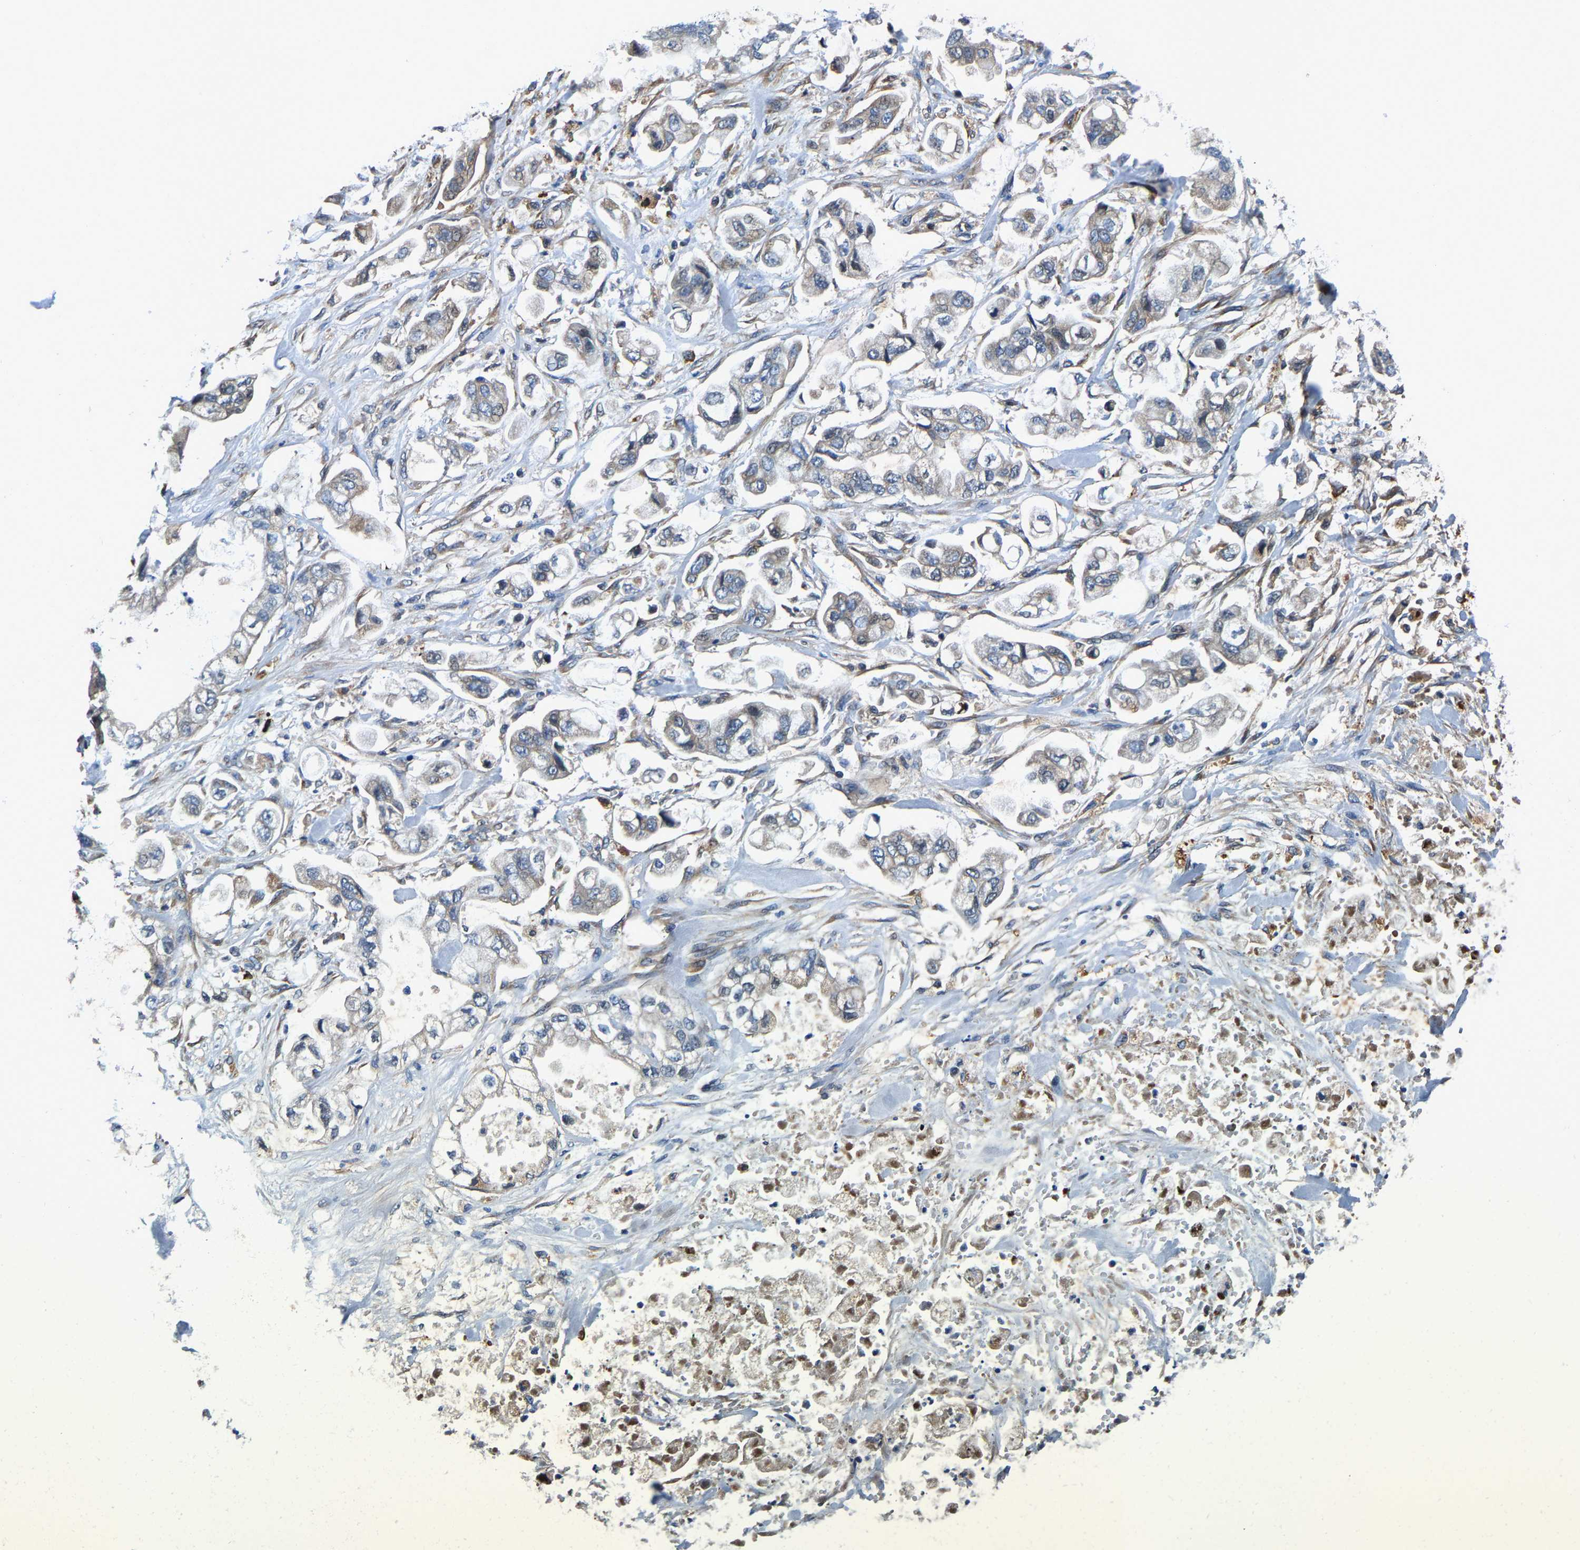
{"staining": {"intensity": "weak", "quantity": "<25%", "location": "cytoplasmic/membranous"}, "tissue": "stomach cancer", "cell_type": "Tumor cells", "image_type": "cancer", "snomed": [{"axis": "morphology", "description": "Normal tissue, NOS"}, {"axis": "morphology", "description": "Adenocarcinoma, NOS"}, {"axis": "topography", "description": "Stomach"}], "caption": "Image shows no significant protein positivity in tumor cells of stomach cancer (adenocarcinoma).", "gene": "DPP7", "patient": {"sex": "male", "age": 62}}